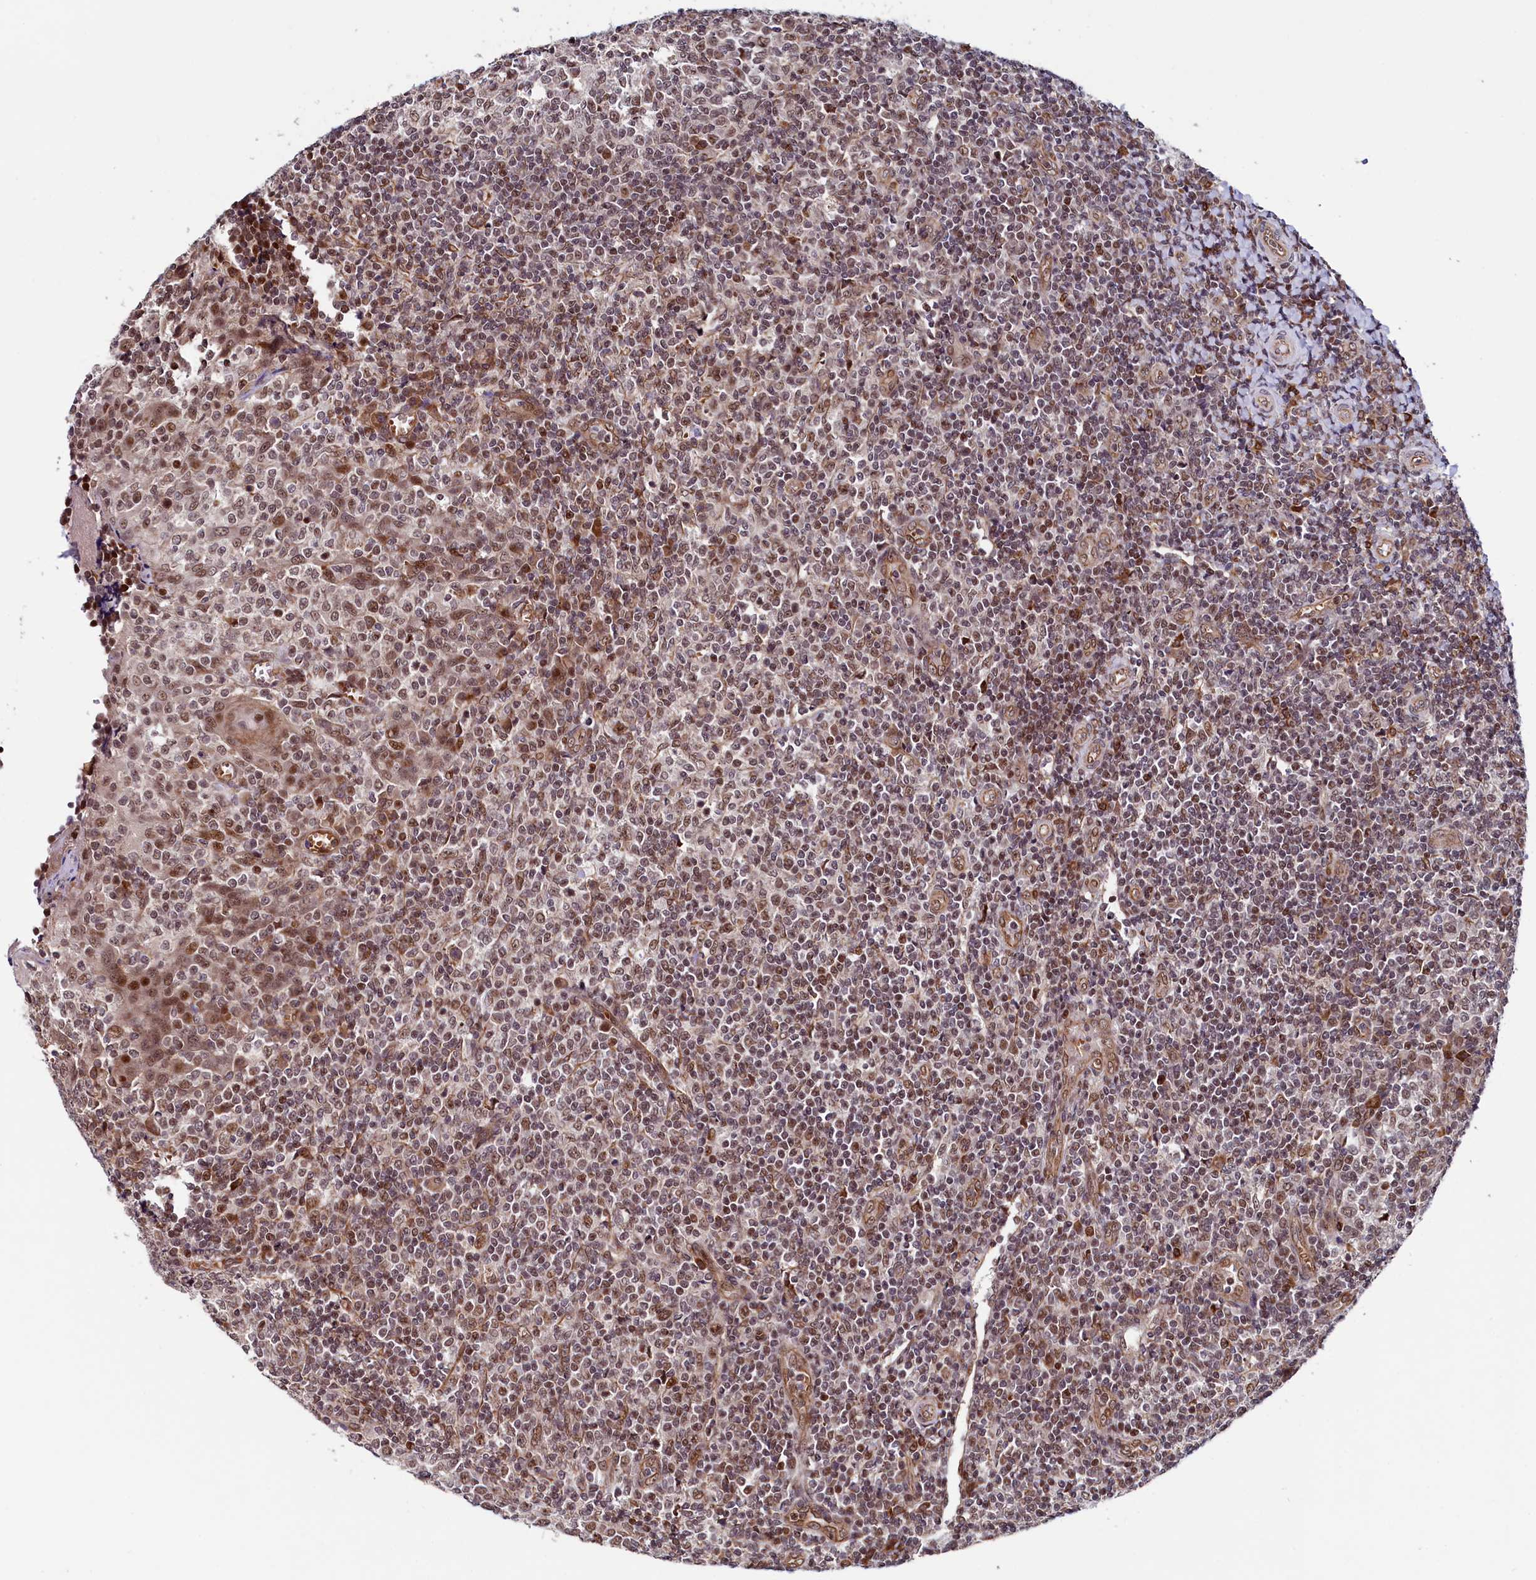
{"staining": {"intensity": "moderate", "quantity": "25%-75%", "location": "nuclear"}, "tissue": "tonsil", "cell_type": "Germinal center cells", "image_type": "normal", "snomed": [{"axis": "morphology", "description": "Normal tissue, NOS"}, {"axis": "topography", "description": "Tonsil"}], "caption": "Tonsil stained with DAB immunohistochemistry (IHC) reveals medium levels of moderate nuclear expression in approximately 25%-75% of germinal center cells. The staining is performed using DAB (3,3'-diaminobenzidine) brown chromogen to label protein expression. The nuclei are counter-stained blue using hematoxylin.", "gene": "LEO1", "patient": {"sex": "female", "age": 19}}